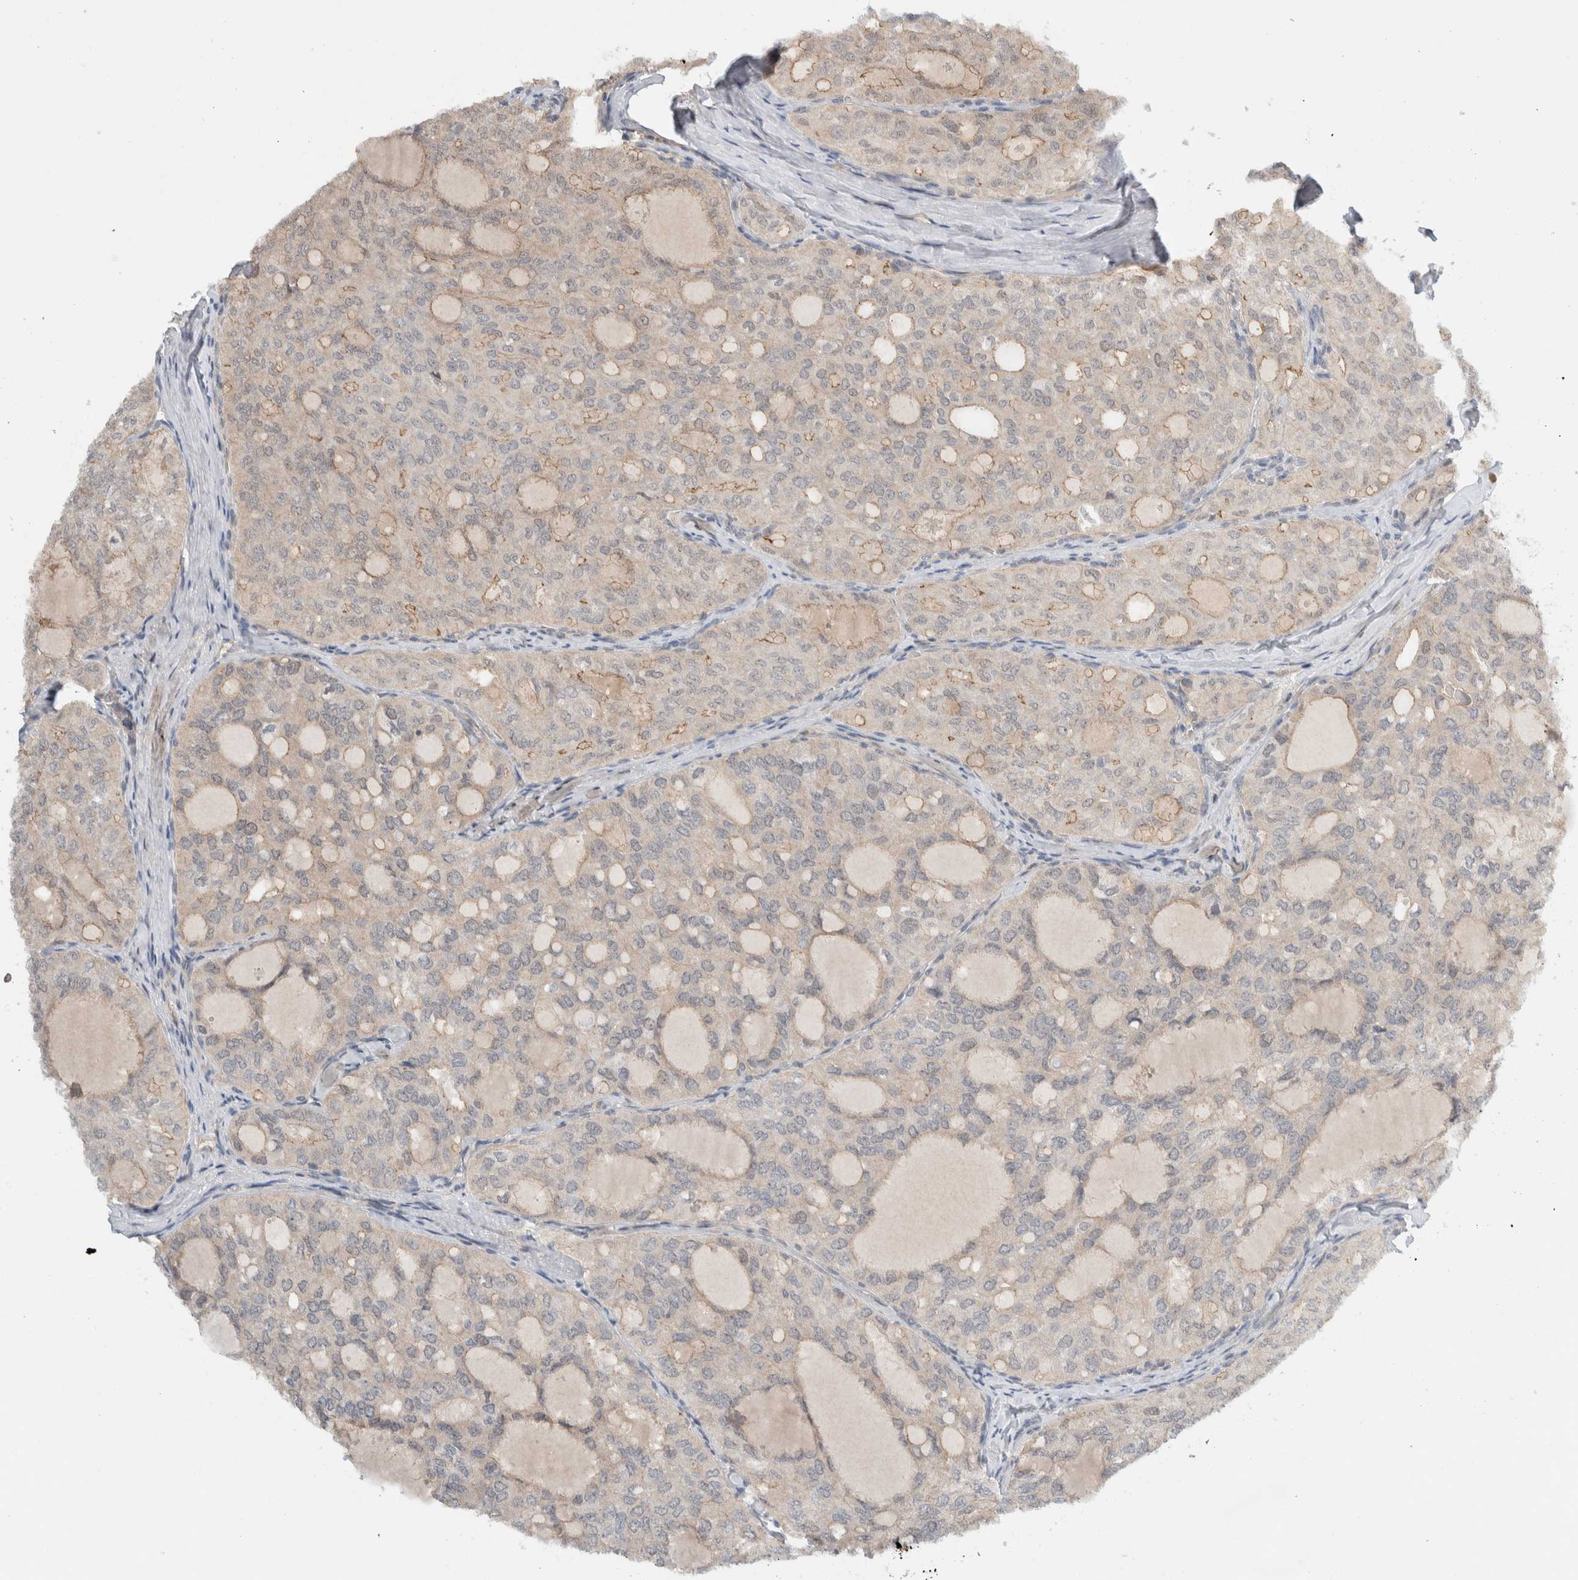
{"staining": {"intensity": "weak", "quantity": "<25%", "location": "cytoplasmic/membranous"}, "tissue": "thyroid cancer", "cell_type": "Tumor cells", "image_type": "cancer", "snomed": [{"axis": "morphology", "description": "Follicular adenoma carcinoma, NOS"}, {"axis": "topography", "description": "Thyroid gland"}], "caption": "Thyroid cancer (follicular adenoma carcinoma) was stained to show a protein in brown. There is no significant positivity in tumor cells.", "gene": "MPRIP", "patient": {"sex": "male", "age": 75}}